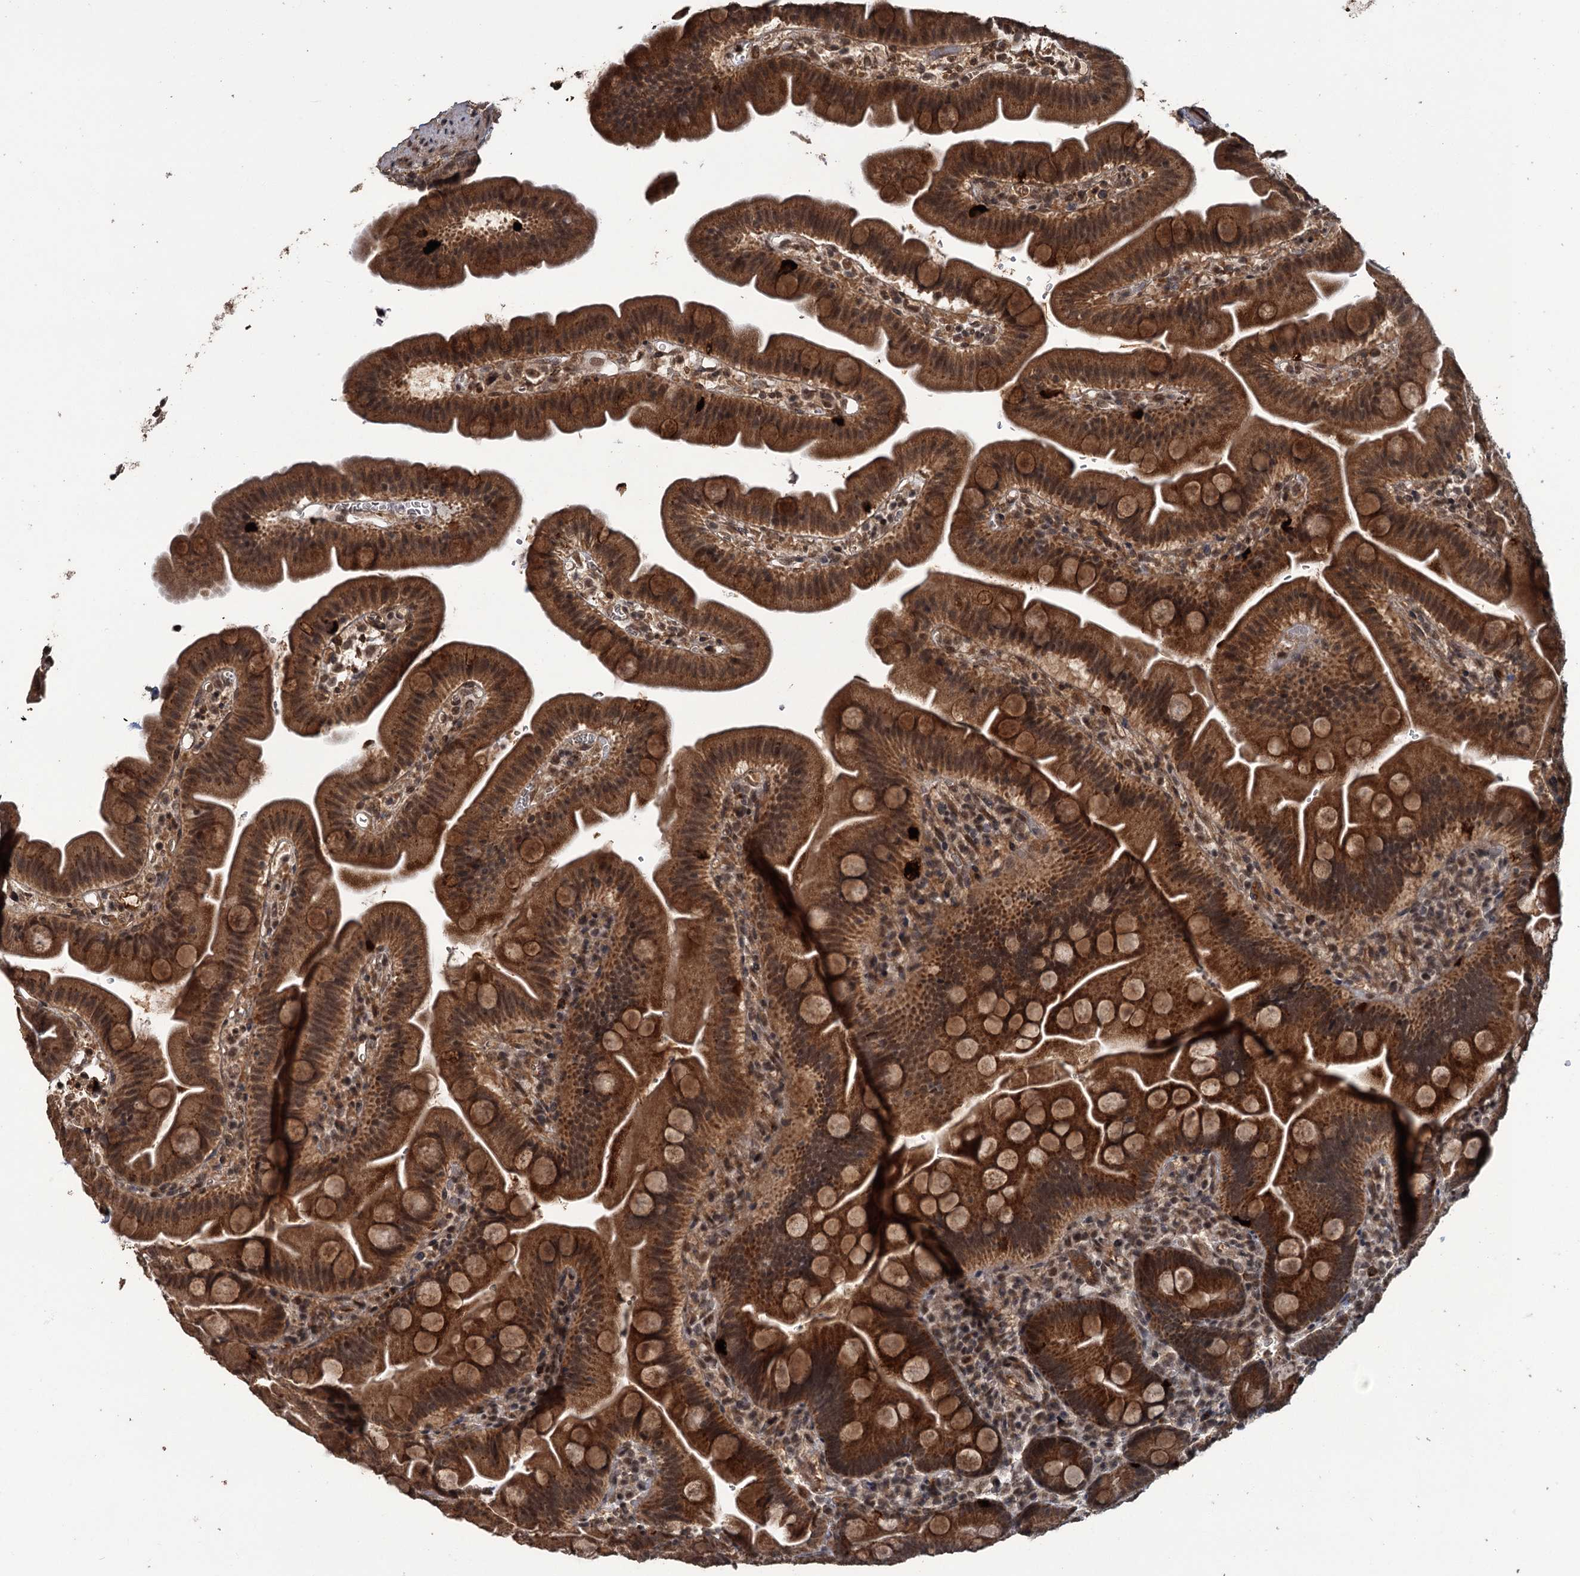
{"staining": {"intensity": "strong", "quantity": ">75%", "location": "cytoplasmic/membranous,nuclear"}, "tissue": "small intestine", "cell_type": "Glandular cells", "image_type": "normal", "snomed": [{"axis": "morphology", "description": "Normal tissue, NOS"}, {"axis": "topography", "description": "Small intestine"}], "caption": "Protein positivity by immunohistochemistry (IHC) displays strong cytoplasmic/membranous,nuclear staining in approximately >75% of glandular cells in unremarkable small intestine. (Stains: DAB (3,3'-diaminobenzidine) in brown, nuclei in blue, Microscopy: brightfield microscopy at high magnification).", "gene": "KANSL2", "patient": {"sex": "female", "age": 68}}